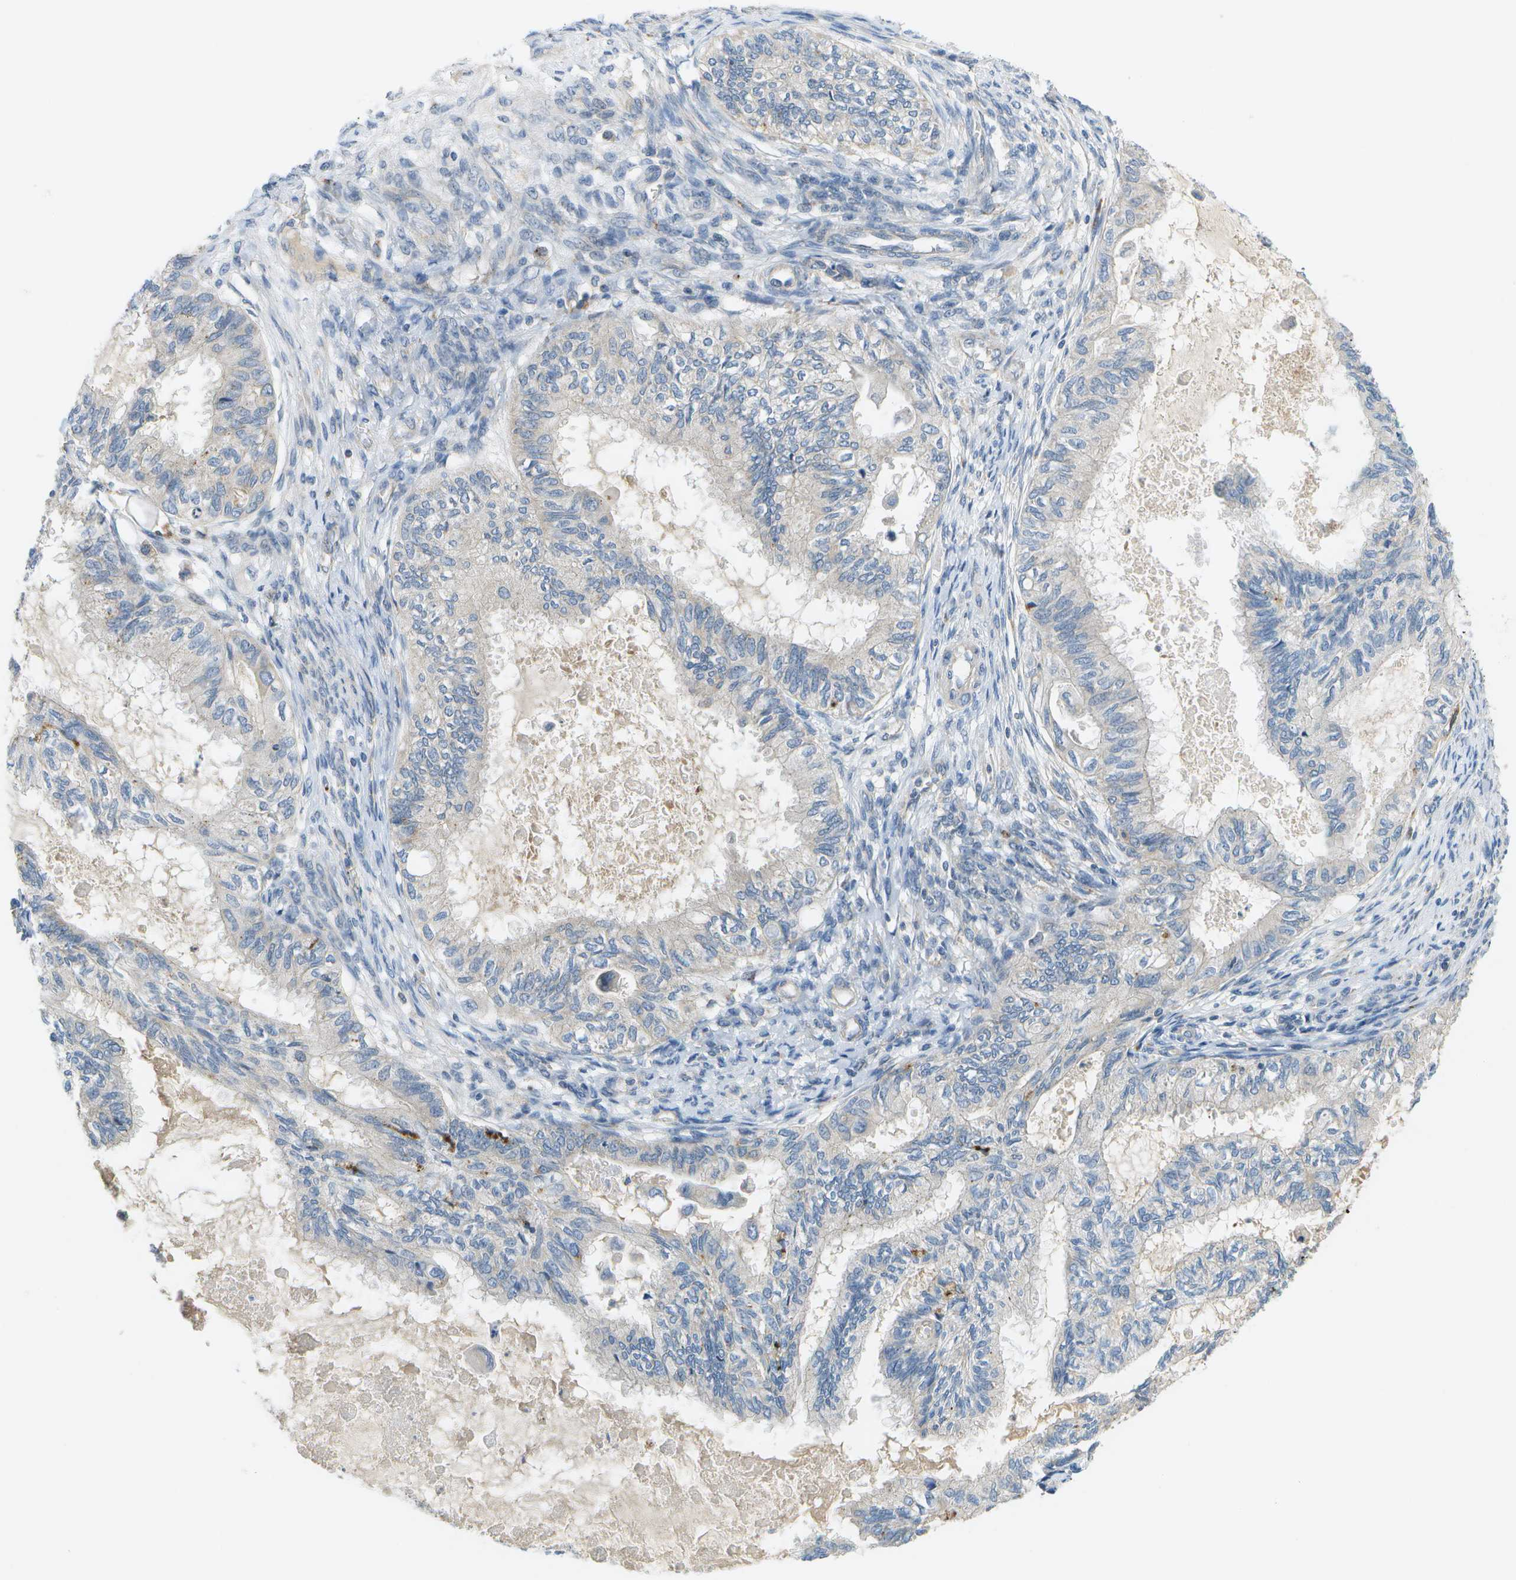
{"staining": {"intensity": "negative", "quantity": "none", "location": "none"}, "tissue": "cervical cancer", "cell_type": "Tumor cells", "image_type": "cancer", "snomed": [{"axis": "morphology", "description": "Normal tissue, NOS"}, {"axis": "morphology", "description": "Adenocarcinoma, NOS"}, {"axis": "topography", "description": "Cervix"}, {"axis": "topography", "description": "Endometrium"}], "caption": "Immunohistochemical staining of cervical adenocarcinoma reveals no significant staining in tumor cells.", "gene": "SLC25A20", "patient": {"sex": "female", "age": 86}}